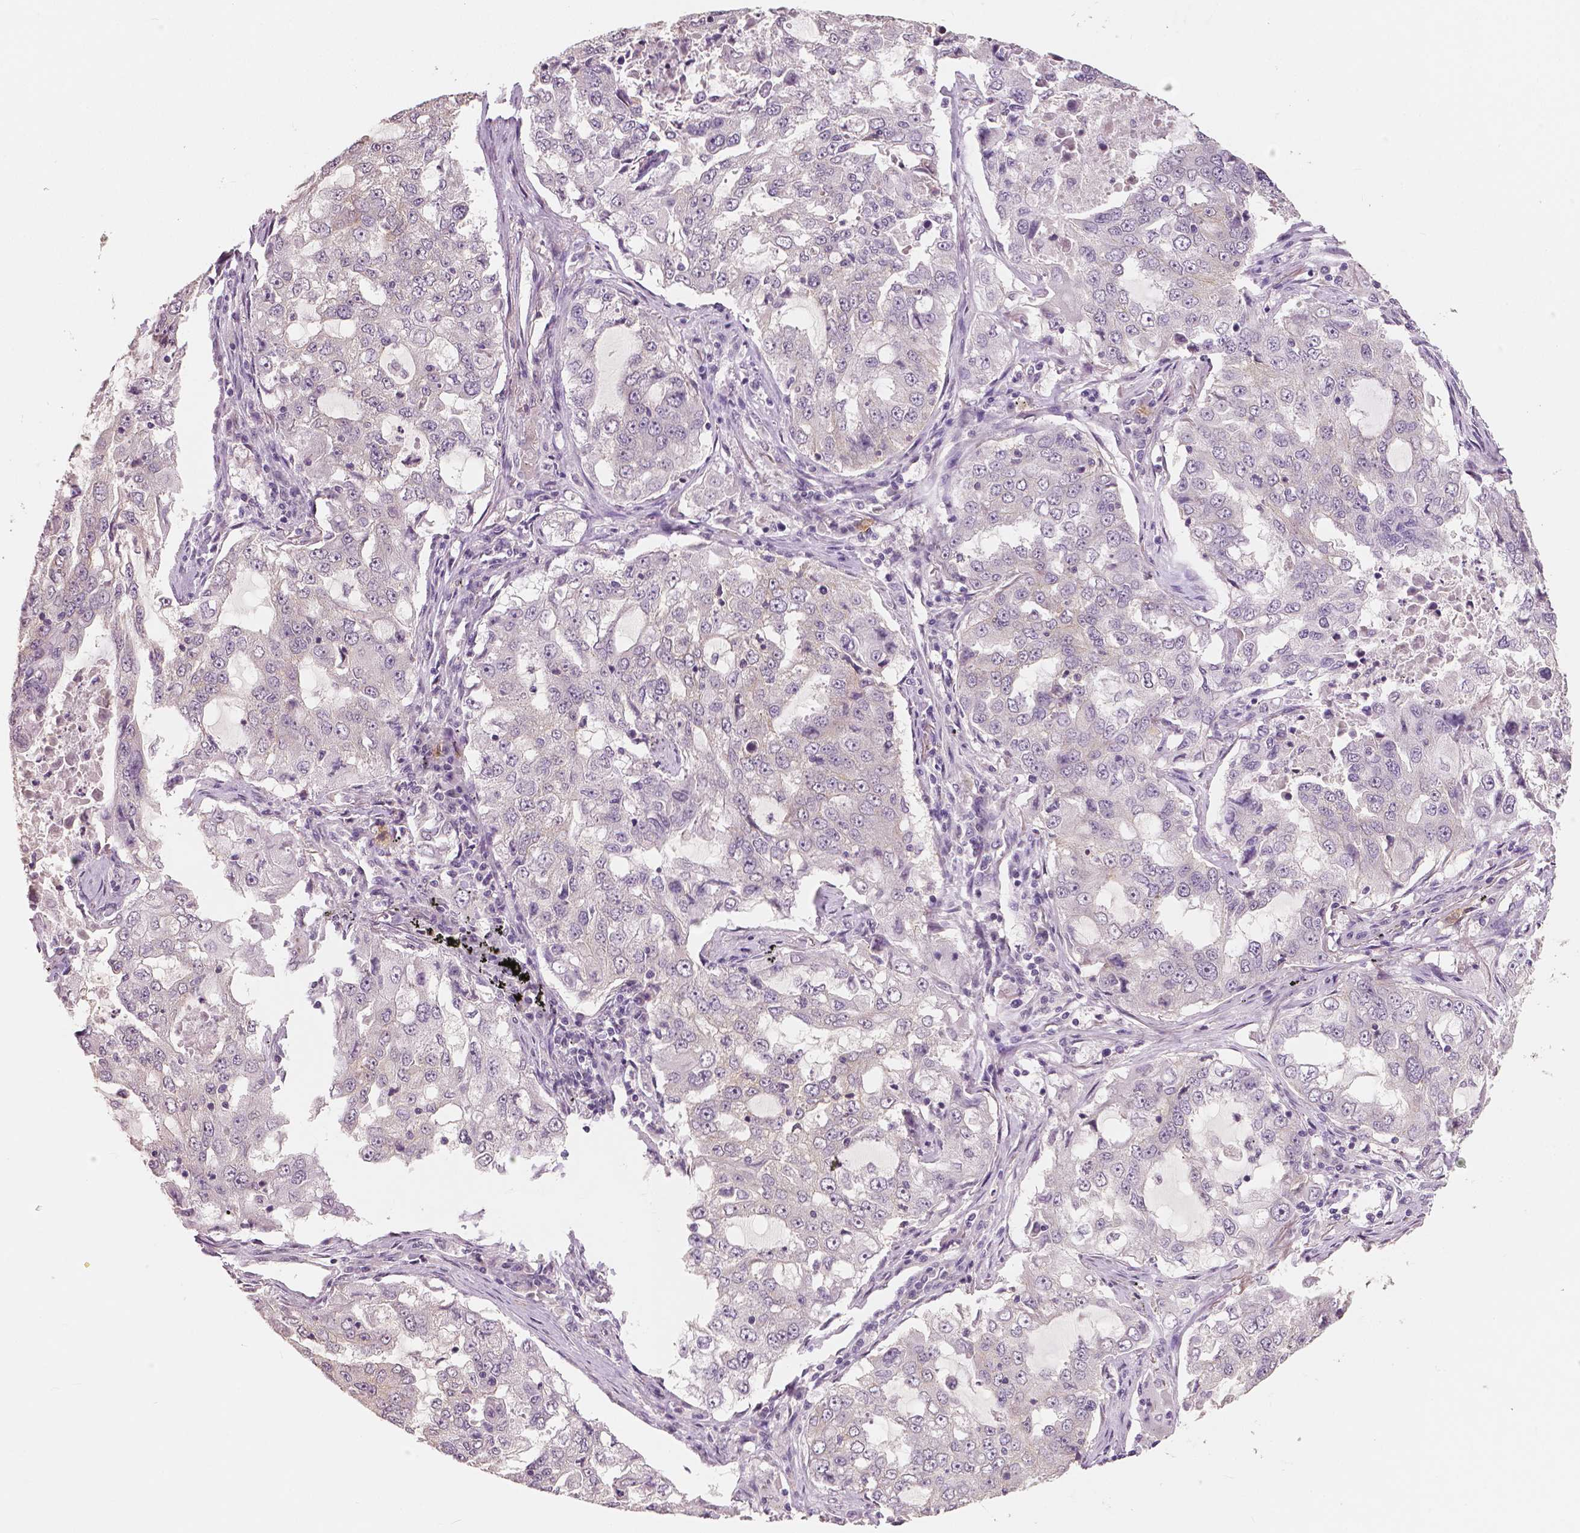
{"staining": {"intensity": "negative", "quantity": "none", "location": "none"}, "tissue": "lung cancer", "cell_type": "Tumor cells", "image_type": "cancer", "snomed": [{"axis": "morphology", "description": "Adenocarcinoma, NOS"}, {"axis": "topography", "description": "Lung"}], "caption": "Lung cancer (adenocarcinoma) stained for a protein using immunohistochemistry displays no staining tumor cells.", "gene": "KIT", "patient": {"sex": "female", "age": 61}}